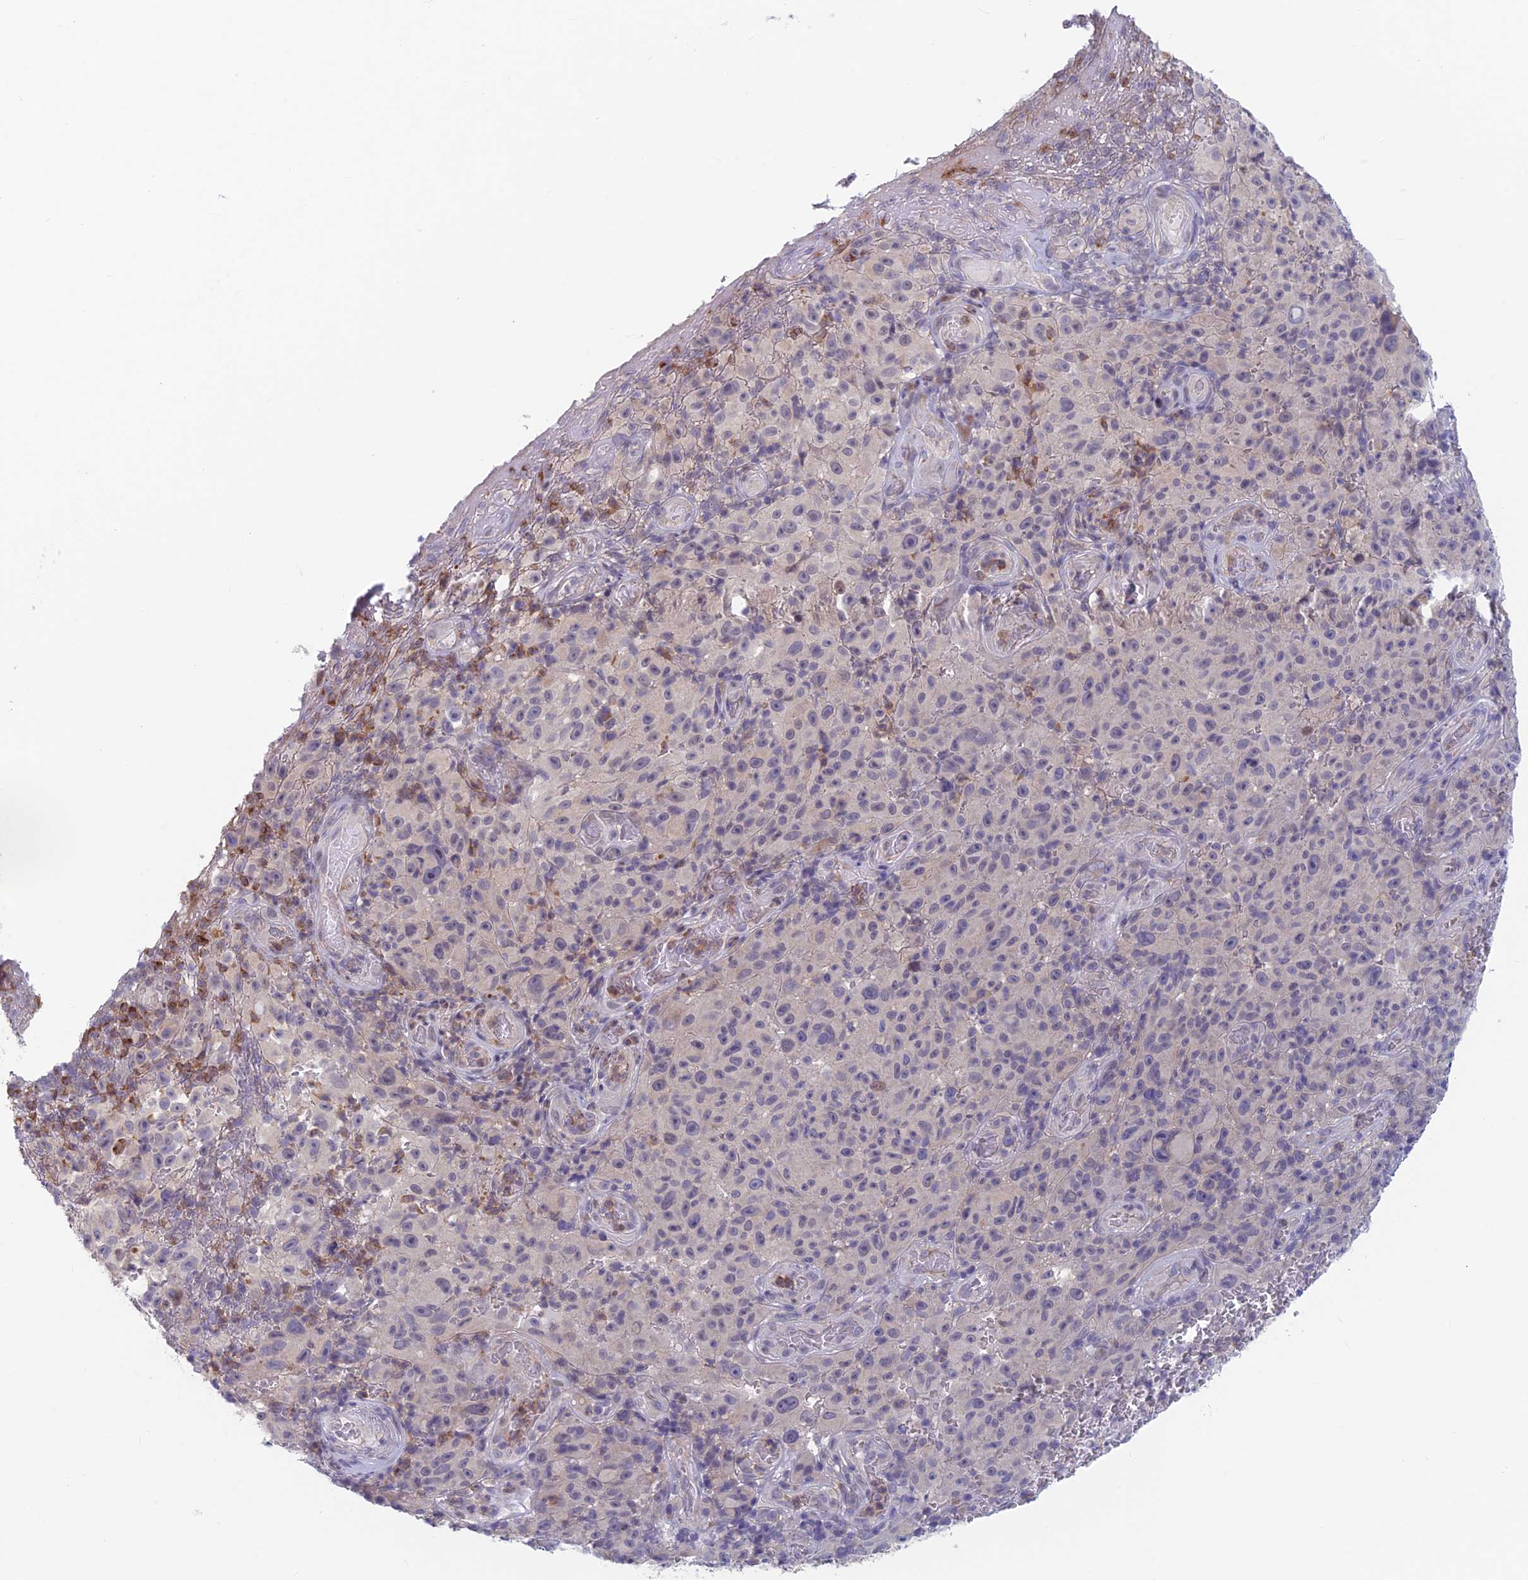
{"staining": {"intensity": "negative", "quantity": "none", "location": "none"}, "tissue": "melanoma", "cell_type": "Tumor cells", "image_type": "cancer", "snomed": [{"axis": "morphology", "description": "Malignant melanoma, NOS"}, {"axis": "topography", "description": "Skin"}], "caption": "DAB immunohistochemical staining of human malignant melanoma exhibits no significant positivity in tumor cells. (Stains: DAB (3,3'-diaminobenzidine) IHC with hematoxylin counter stain, Microscopy: brightfield microscopy at high magnification).", "gene": "PPP1R26", "patient": {"sex": "female", "age": 82}}